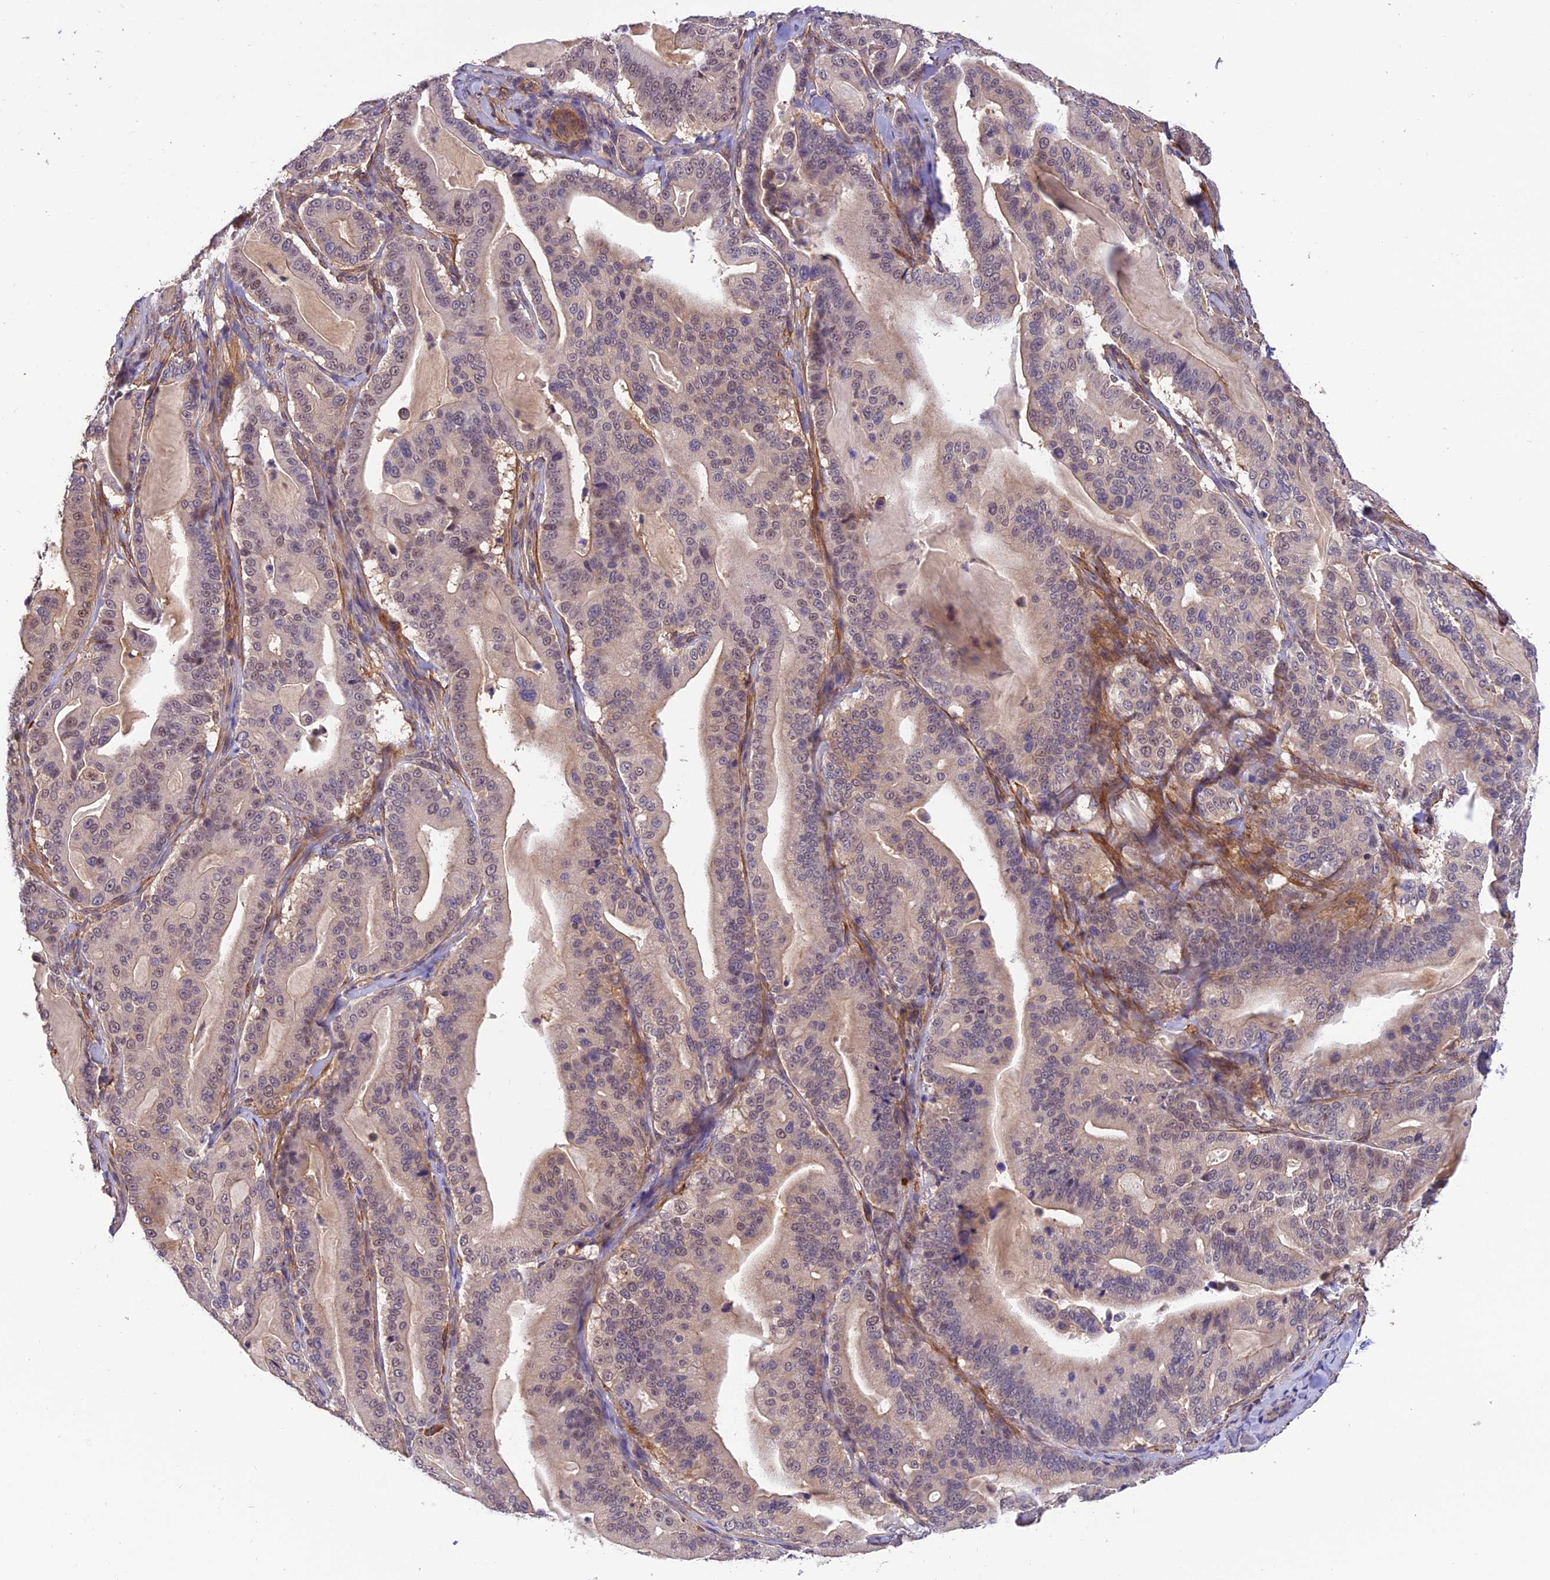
{"staining": {"intensity": "weak", "quantity": "<25%", "location": "nuclear"}, "tissue": "pancreatic cancer", "cell_type": "Tumor cells", "image_type": "cancer", "snomed": [{"axis": "morphology", "description": "Adenocarcinoma, NOS"}, {"axis": "topography", "description": "Pancreas"}], "caption": "A photomicrograph of human pancreatic cancer is negative for staining in tumor cells. Brightfield microscopy of immunohistochemistry stained with DAB (brown) and hematoxylin (blue), captured at high magnification.", "gene": "PSMB3", "patient": {"sex": "male", "age": 63}}